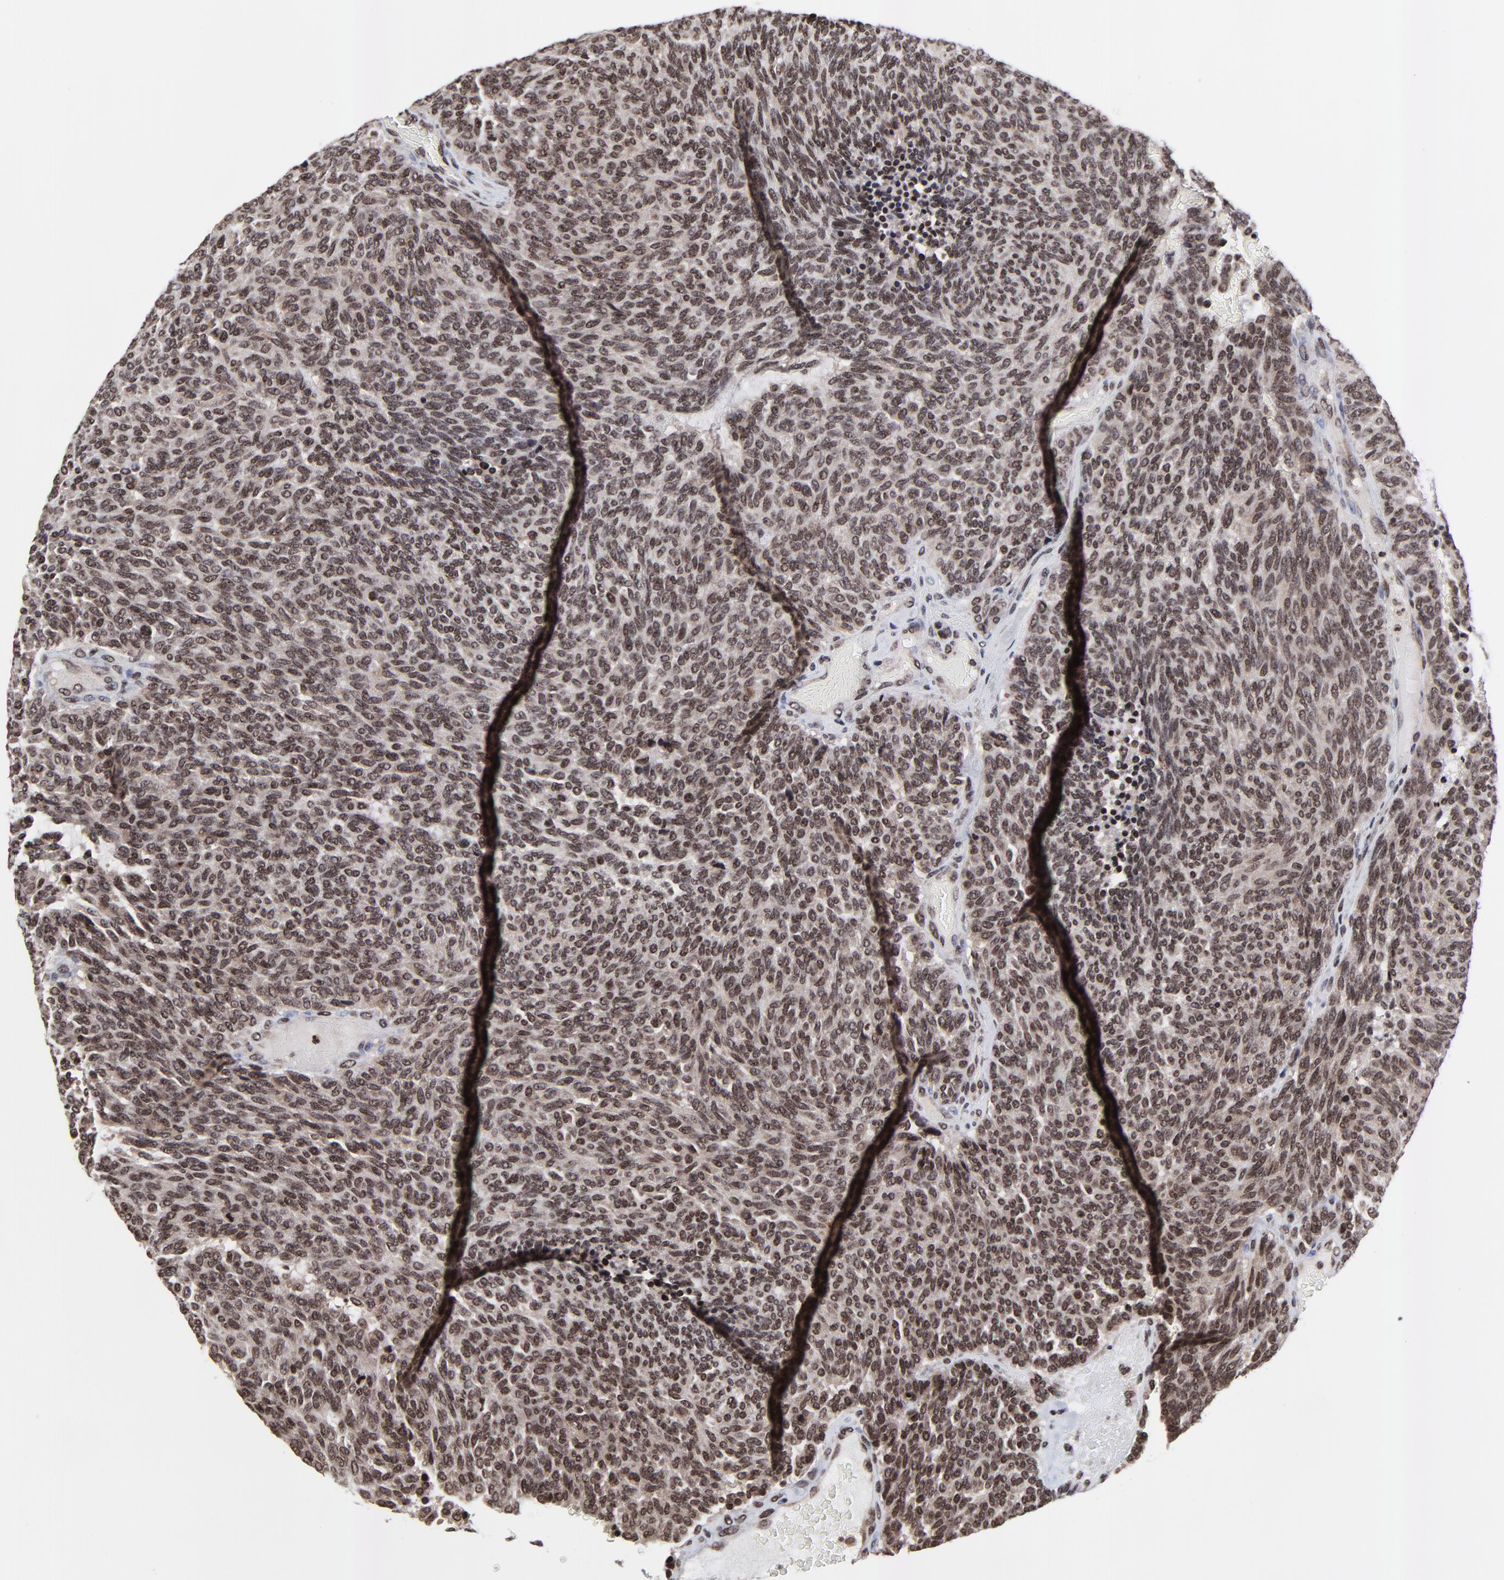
{"staining": {"intensity": "moderate", "quantity": ">75%", "location": "cytoplasmic/membranous,nuclear"}, "tissue": "carcinoid", "cell_type": "Tumor cells", "image_type": "cancer", "snomed": [{"axis": "morphology", "description": "Carcinoid, malignant, NOS"}, {"axis": "topography", "description": "Pancreas"}], "caption": "The image reveals staining of carcinoid (malignant), revealing moderate cytoplasmic/membranous and nuclear protein expression (brown color) within tumor cells.", "gene": "ZNF777", "patient": {"sex": "female", "age": 54}}